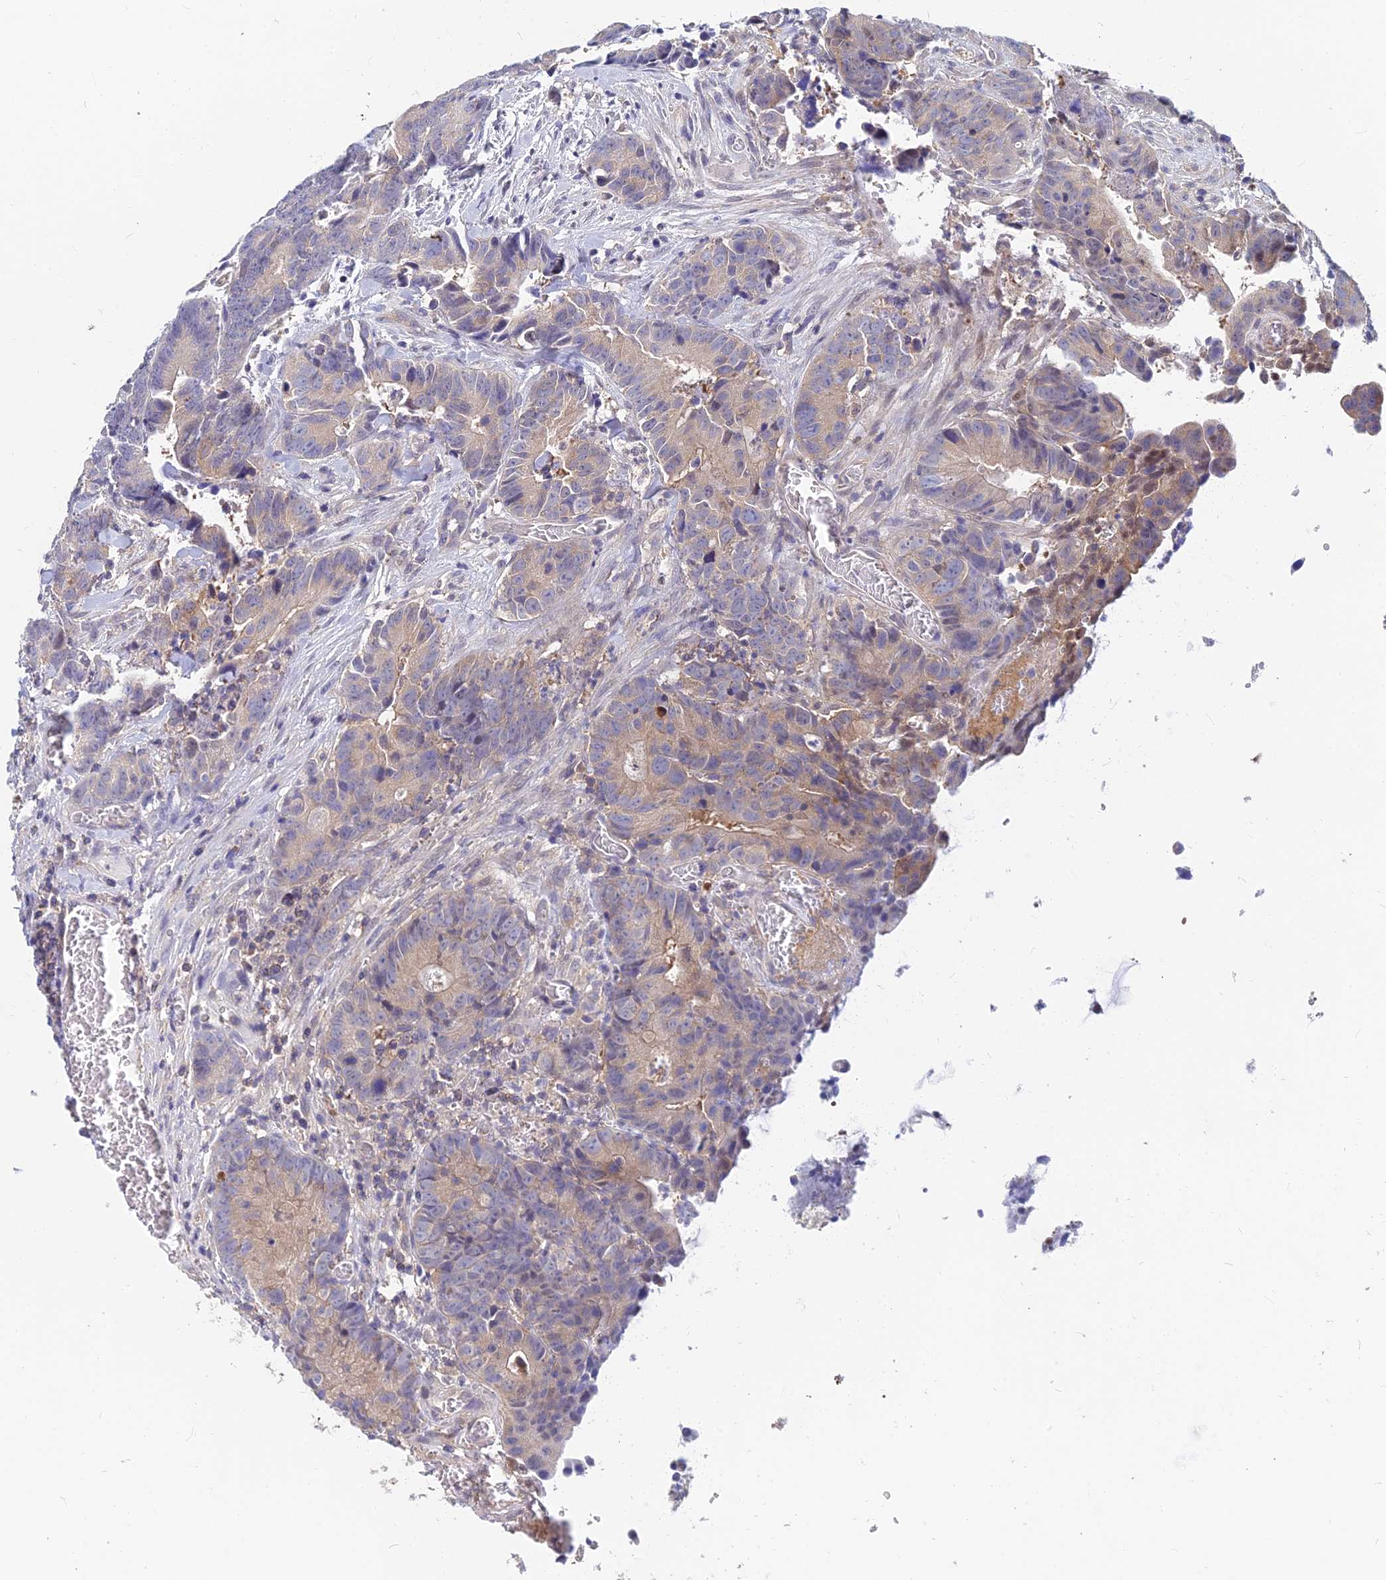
{"staining": {"intensity": "weak", "quantity": "25%-75%", "location": "cytoplasmic/membranous"}, "tissue": "colorectal cancer", "cell_type": "Tumor cells", "image_type": "cancer", "snomed": [{"axis": "morphology", "description": "Adenocarcinoma, NOS"}, {"axis": "topography", "description": "Colon"}], "caption": "IHC staining of colorectal cancer (adenocarcinoma), which displays low levels of weak cytoplasmic/membranous positivity in about 25%-75% of tumor cells indicating weak cytoplasmic/membranous protein positivity. The staining was performed using DAB (3,3'-diaminobenzidine) (brown) for protein detection and nuclei were counterstained in hematoxylin (blue).", "gene": "B3GALT4", "patient": {"sex": "female", "age": 57}}